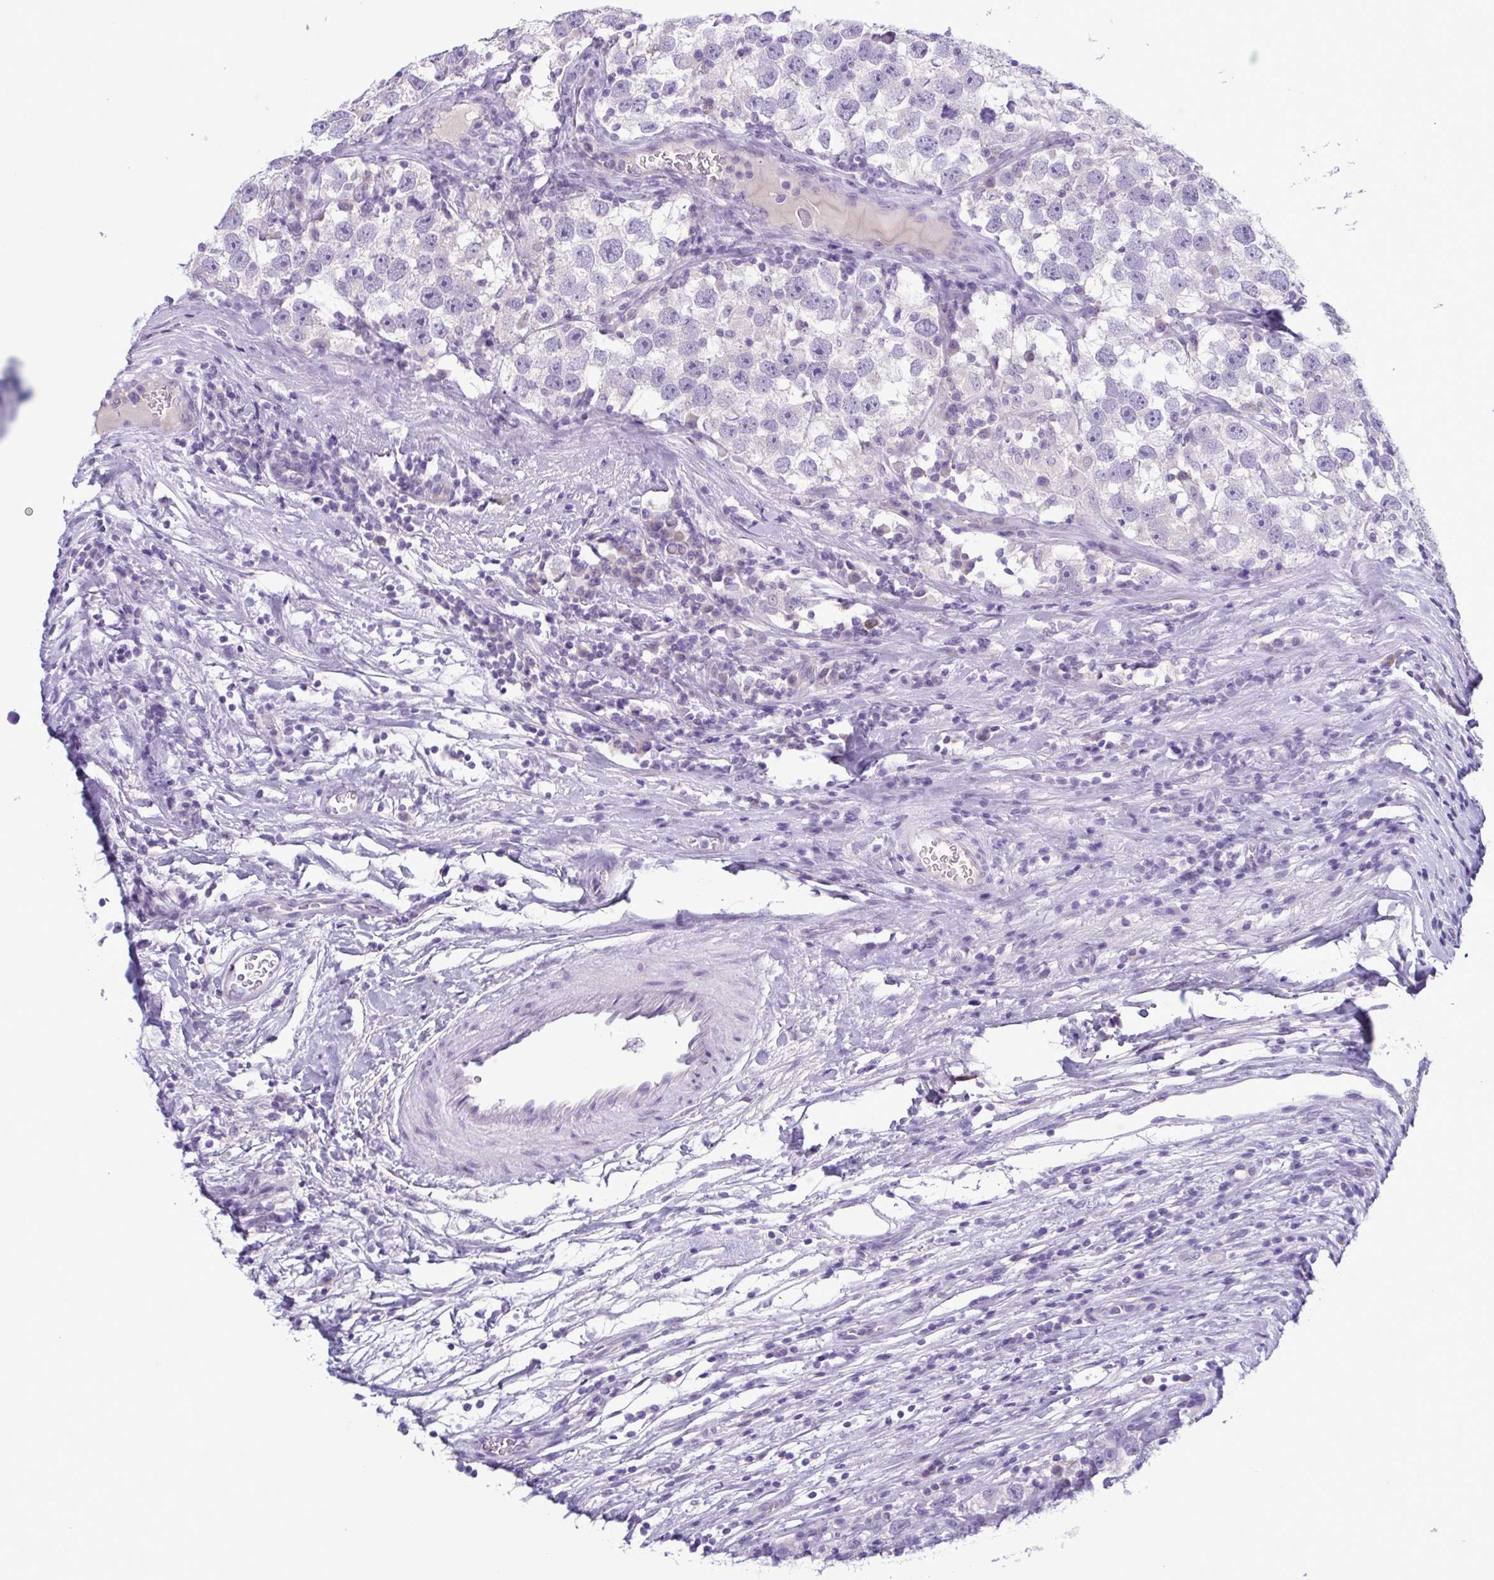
{"staining": {"intensity": "negative", "quantity": "none", "location": "none"}, "tissue": "testis cancer", "cell_type": "Tumor cells", "image_type": "cancer", "snomed": [{"axis": "morphology", "description": "Seminoma, NOS"}, {"axis": "topography", "description": "Testis"}], "caption": "The image demonstrates no staining of tumor cells in testis cancer (seminoma). The staining was performed using DAB to visualize the protein expression in brown, while the nuclei were stained in blue with hematoxylin (Magnification: 20x).", "gene": "INAFM1", "patient": {"sex": "male", "age": 26}}